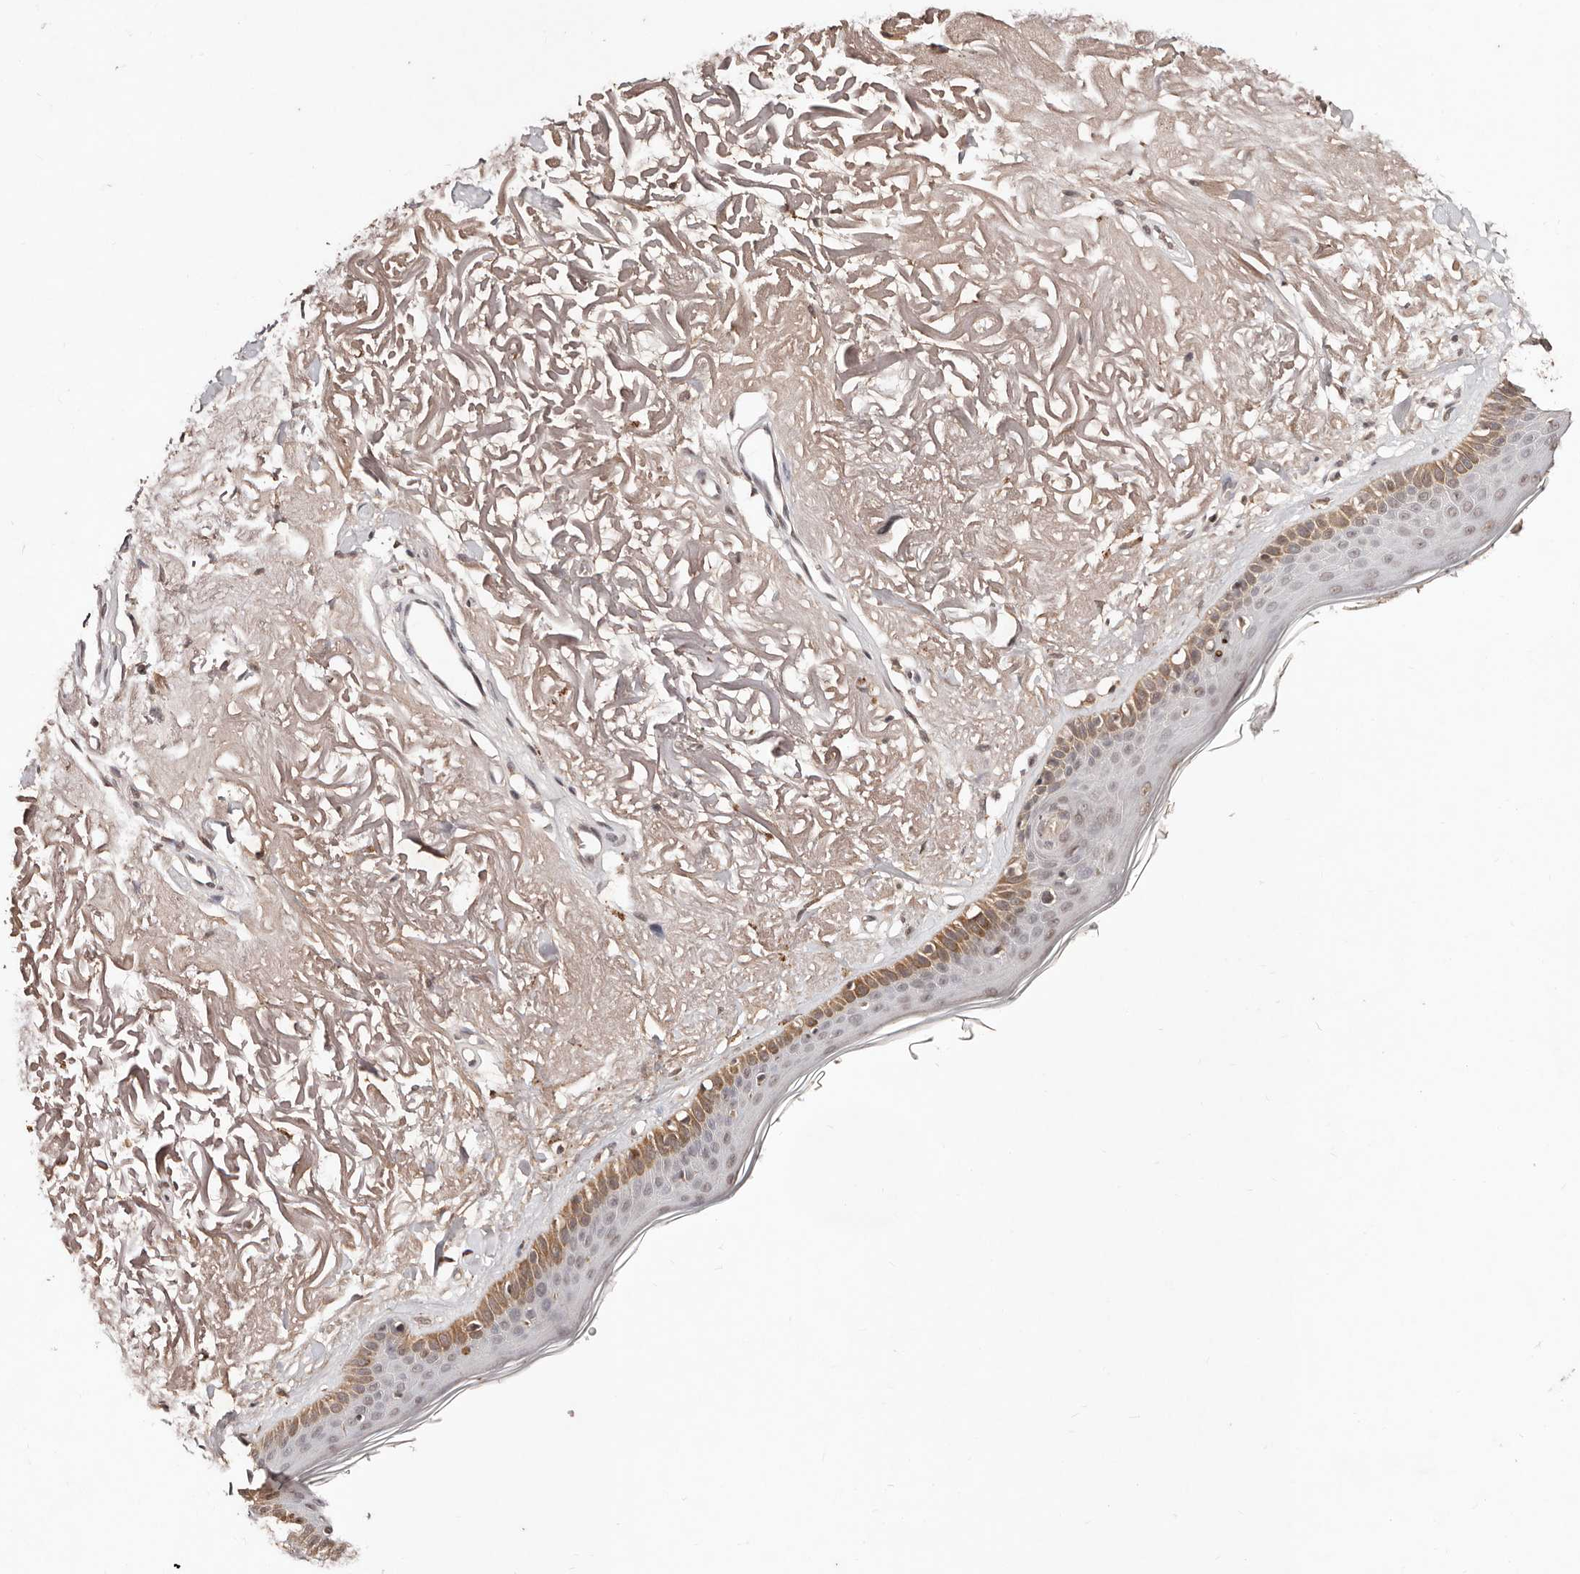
{"staining": {"intensity": "weak", "quantity": "25%-75%", "location": "nuclear"}, "tissue": "skin", "cell_type": "Fibroblasts", "image_type": "normal", "snomed": [{"axis": "morphology", "description": "Normal tissue, NOS"}, {"axis": "topography", "description": "Skin"}, {"axis": "topography", "description": "Skeletal muscle"}], "caption": "Immunohistochemical staining of normal human skin displays low levels of weak nuclear expression in about 25%-75% of fibroblasts.", "gene": "BICRAL", "patient": {"sex": "male", "age": 83}}